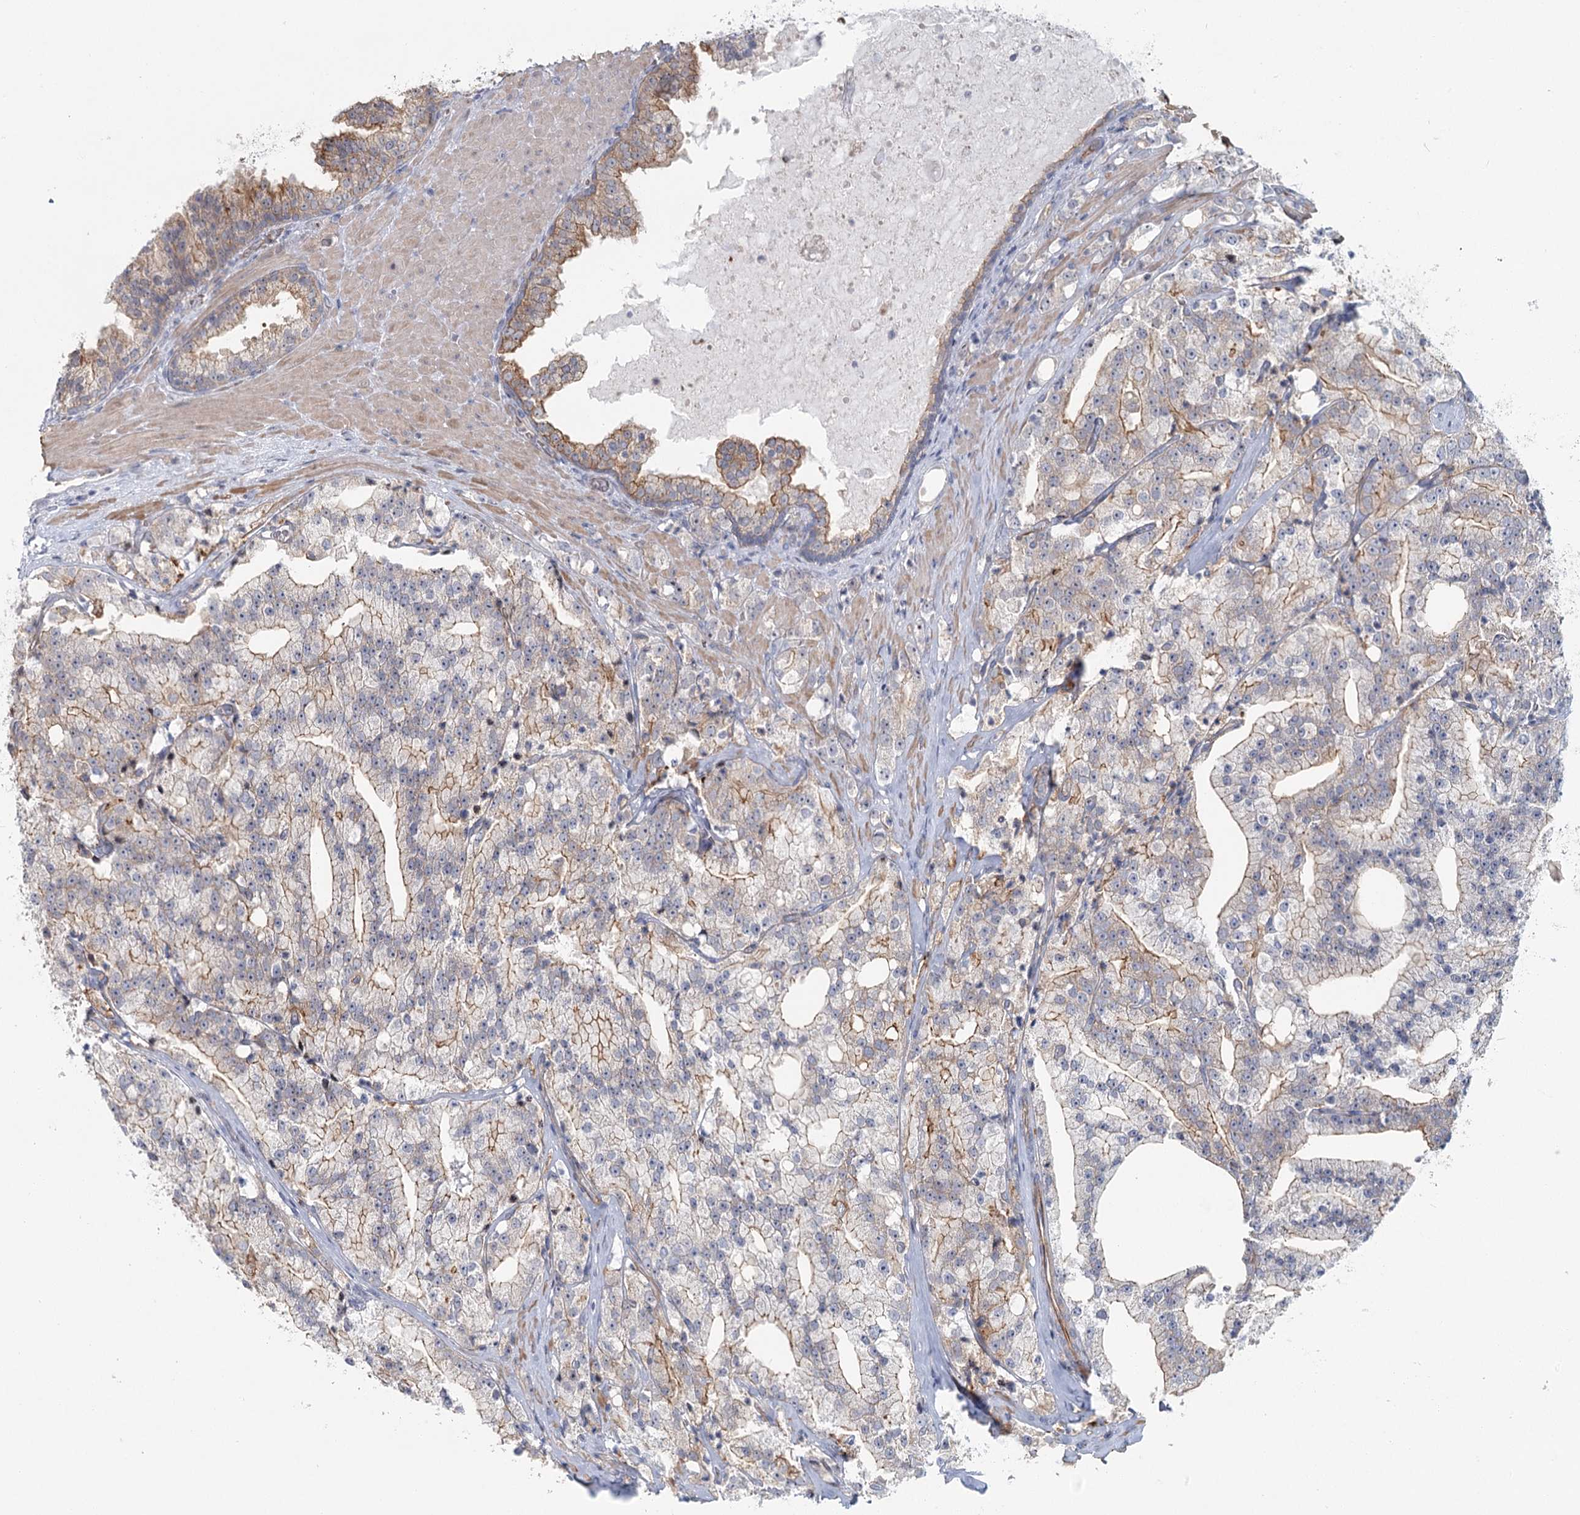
{"staining": {"intensity": "moderate", "quantity": "<25%", "location": "cytoplasmic/membranous"}, "tissue": "prostate cancer", "cell_type": "Tumor cells", "image_type": "cancer", "snomed": [{"axis": "morphology", "description": "Adenocarcinoma, High grade"}, {"axis": "topography", "description": "Prostate"}], "caption": "Protein expression analysis of prostate adenocarcinoma (high-grade) exhibits moderate cytoplasmic/membranous staining in about <25% of tumor cells. (IHC, brightfield microscopy, high magnification).", "gene": "ABHD8", "patient": {"sex": "male", "age": 64}}